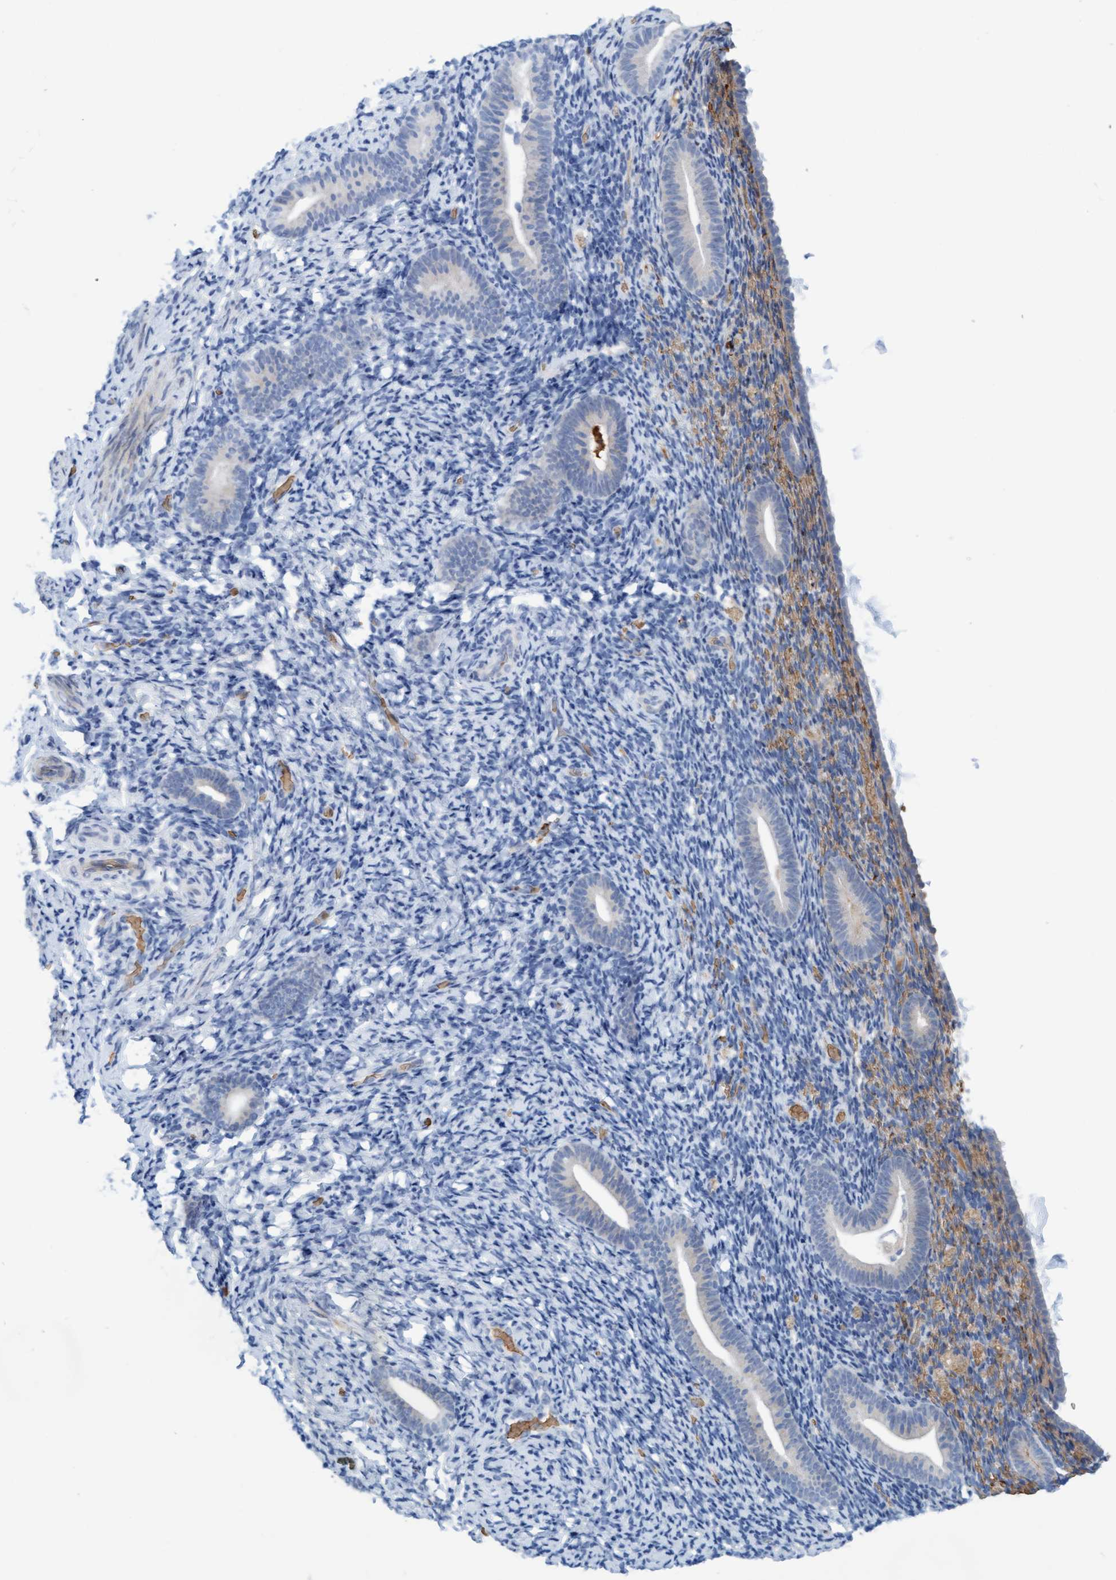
{"staining": {"intensity": "moderate", "quantity": "<25%", "location": "cytoplasmic/membranous"}, "tissue": "endometrium", "cell_type": "Cells in endometrial stroma", "image_type": "normal", "snomed": [{"axis": "morphology", "description": "Normal tissue, NOS"}, {"axis": "topography", "description": "Endometrium"}], "caption": "Protein staining by IHC exhibits moderate cytoplasmic/membranous staining in approximately <25% of cells in endometrial stroma in benign endometrium.", "gene": "P2RX5", "patient": {"sex": "female", "age": 51}}